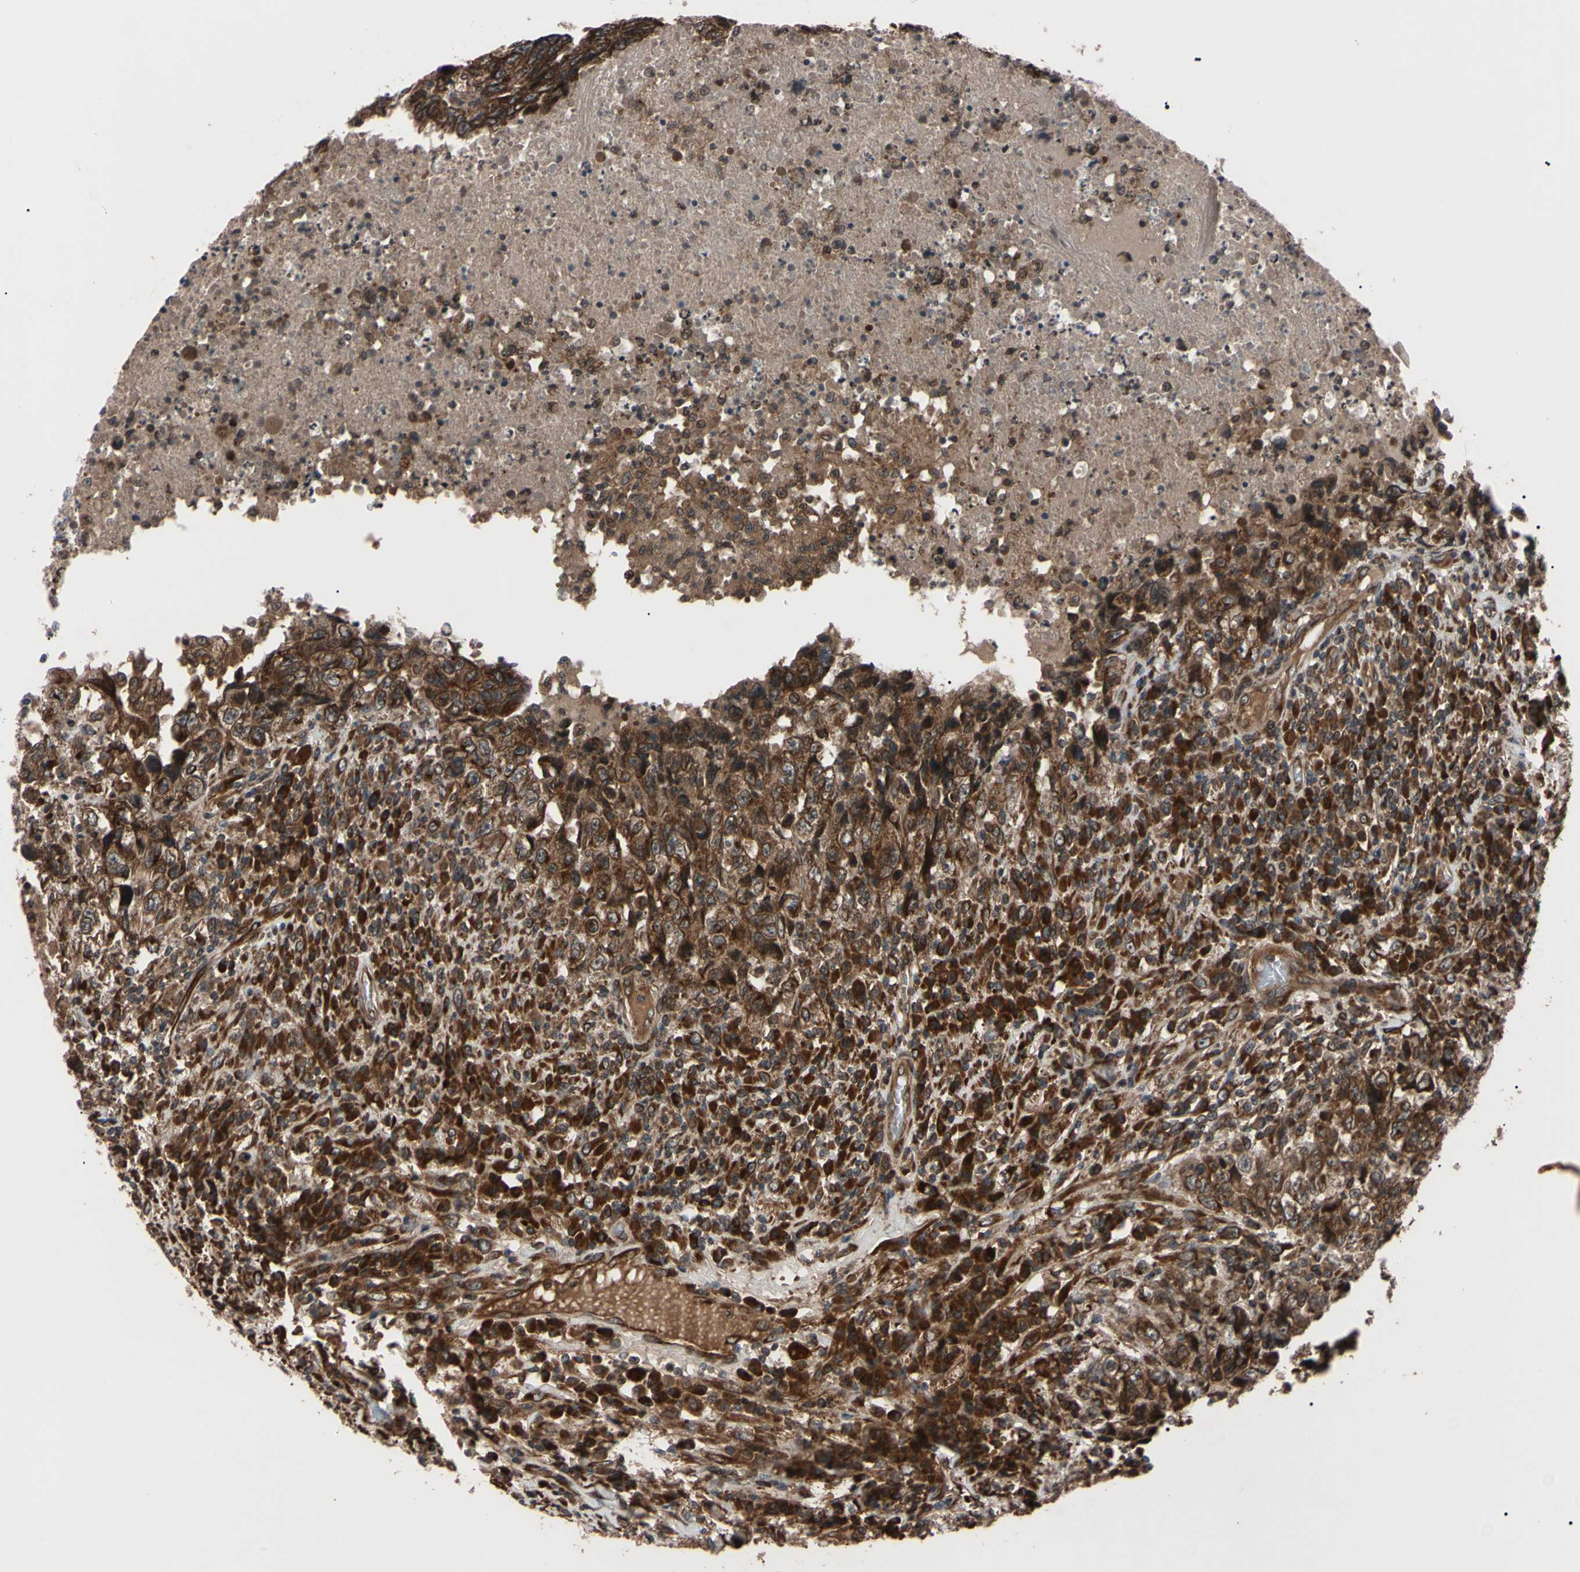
{"staining": {"intensity": "strong", "quantity": ">75%", "location": "cytoplasmic/membranous"}, "tissue": "testis cancer", "cell_type": "Tumor cells", "image_type": "cancer", "snomed": [{"axis": "morphology", "description": "Necrosis, NOS"}, {"axis": "morphology", "description": "Carcinoma, Embryonal, NOS"}, {"axis": "topography", "description": "Testis"}], "caption": "This image demonstrates testis embryonal carcinoma stained with immunohistochemistry (IHC) to label a protein in brown. The cytoplasmic/membranous of tumor cells show strong positivity for the protein. Nuclei are counter-stained blue.", "gene": "GUCY1B1", "patient": {"sex": "male", "age": 19}}